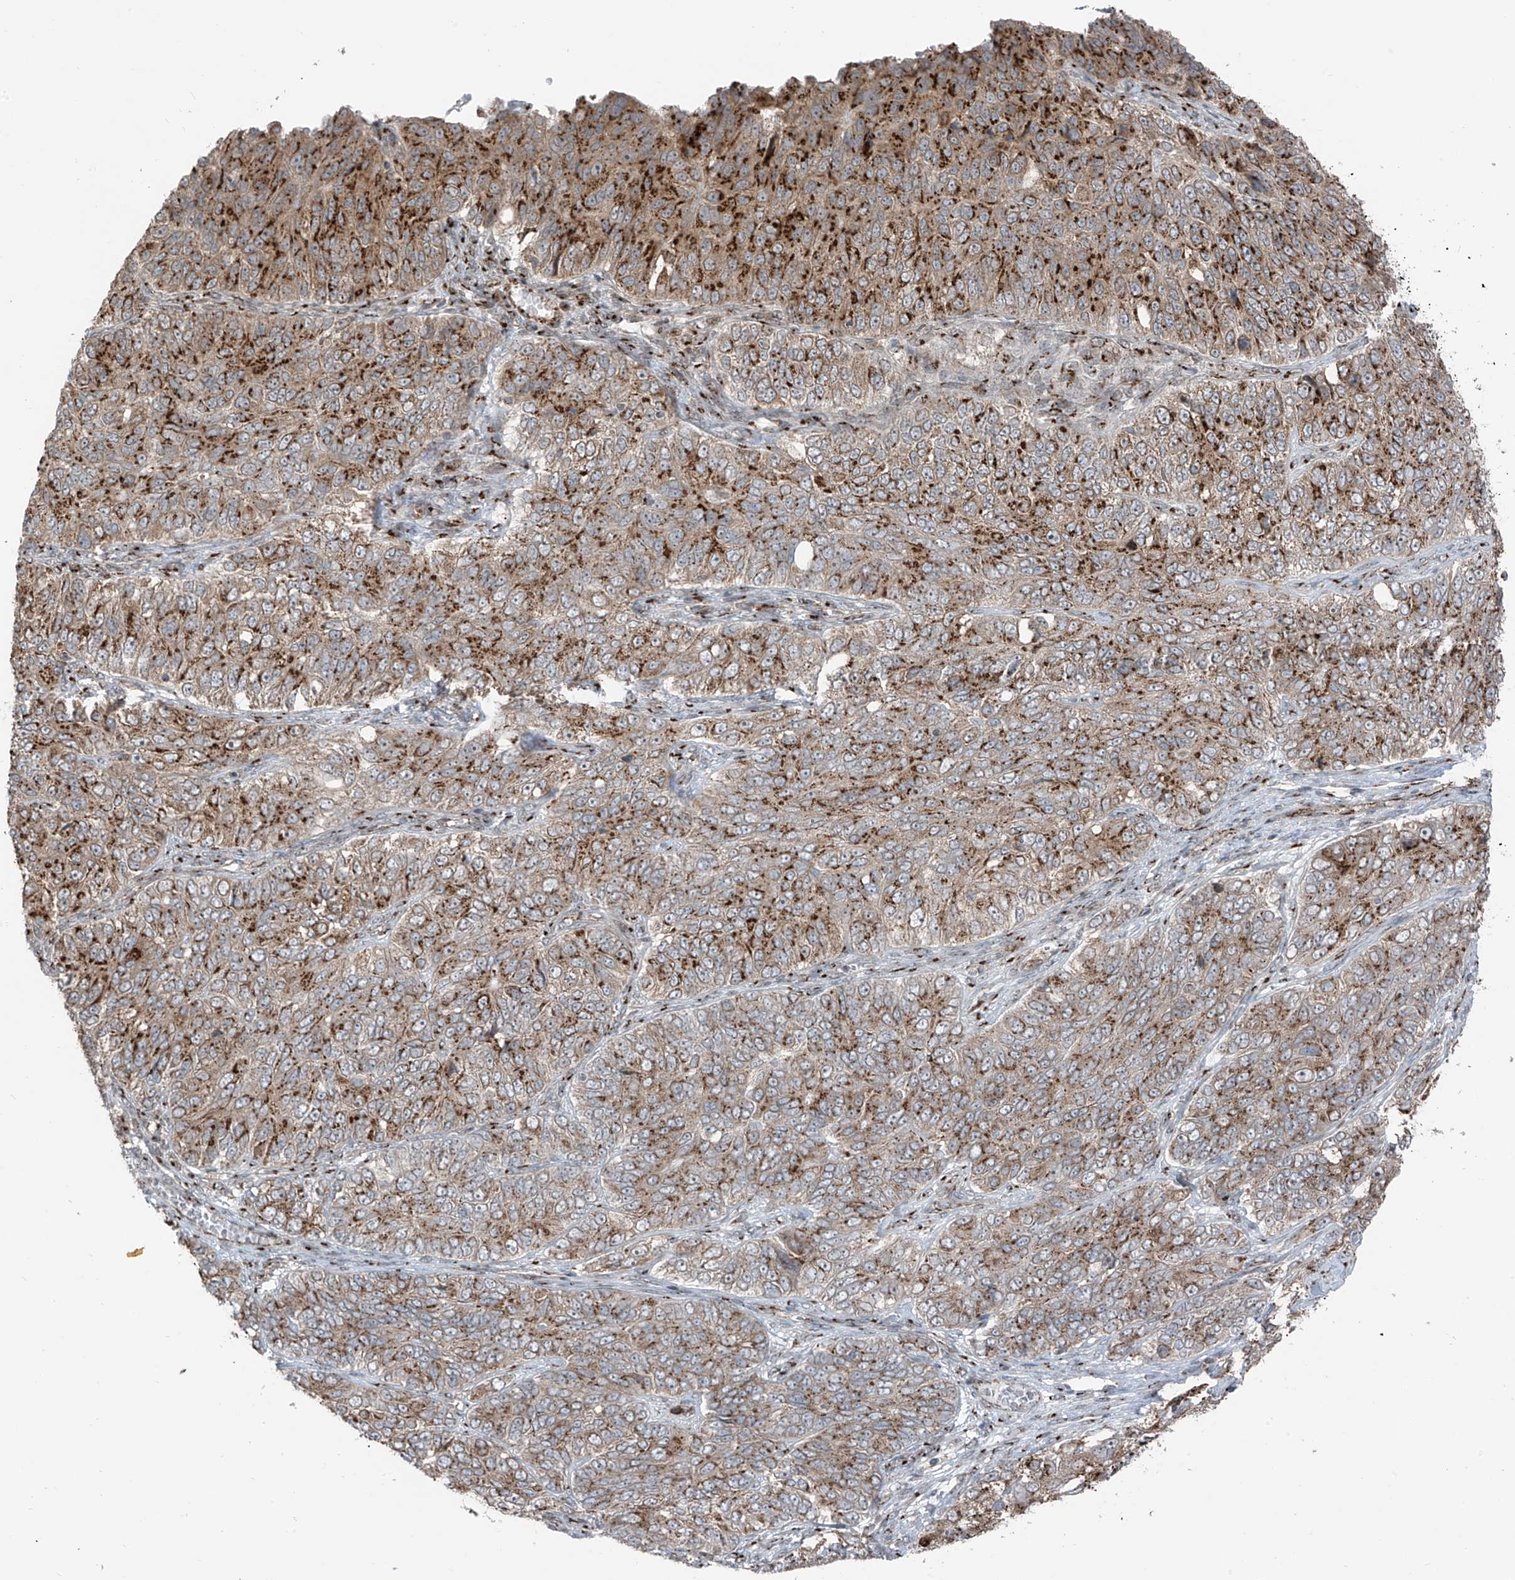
{"staining": {"intensity": "moderate", "quantity": ">75%", "location": "cytoplasmic/membranous"}, "tissue": "ovarian cancer", "cell_type": "Tumor cells", "image_type": "cancer", "snomed": [{"axis": "morphology", "description": "Carcinoma, endometroid"}, {"axis": "topography", "description": "Ovary"}], "caption": "Ovarian cancer stained for a protein shows moderate cytoplasmic/membranous positivity in tumor cells.", "gene": "ERLEC1", "patient": {"sex": "female", "age": 51}}